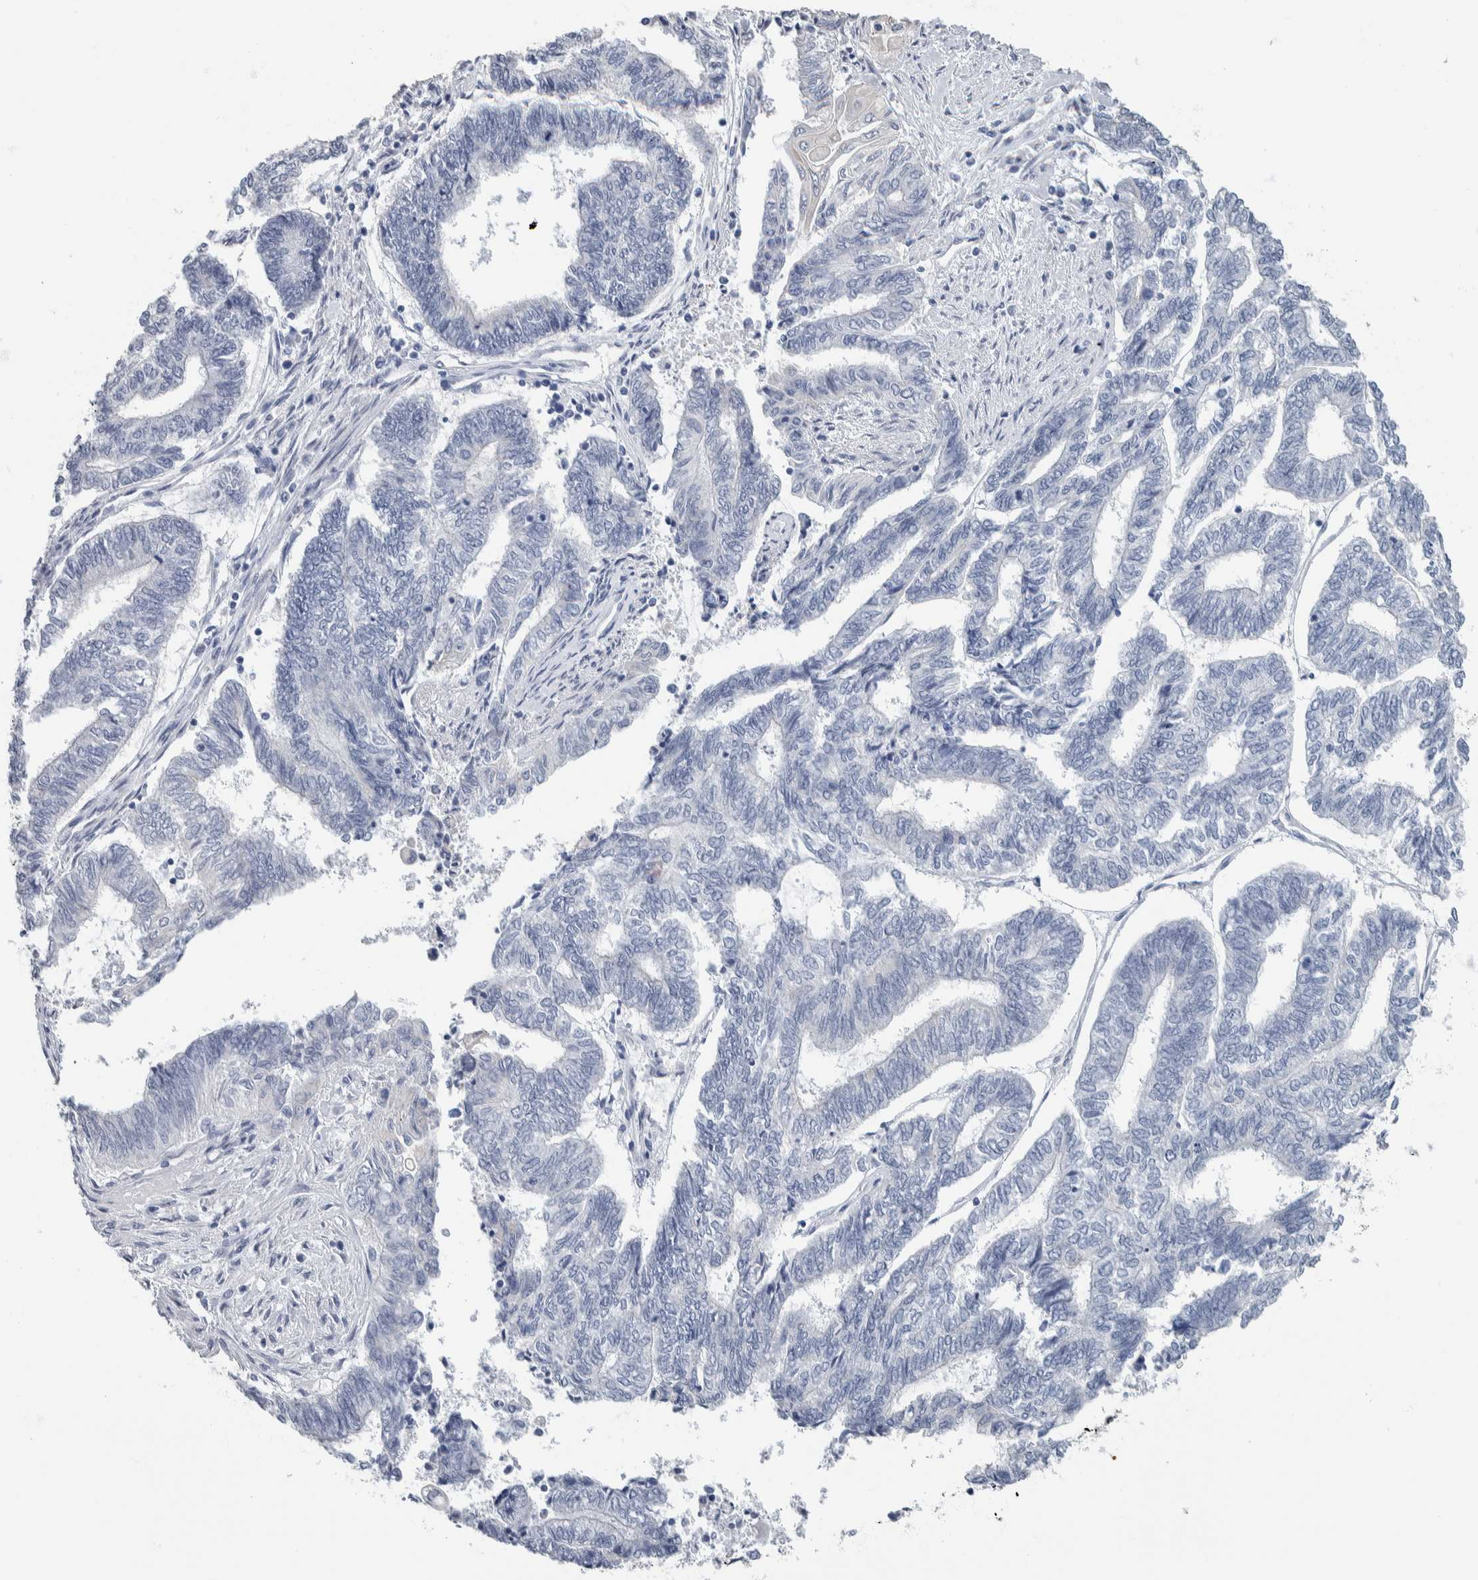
{"staining": {"intensity": "negative", "quantity": "none", "location": "none"}, "tissue": "endometrial cancer", "cell_type": "Tumor cells", "image_type": "cancer", "snomed": [{"axis": "morphology", "description": "Adenocarcinoma, NOS"}, {"axis": "topography", "description": "Uterus"}, {"axis": "topography", "description": "Endometrium"}], "caption": "High magnification brightfield microscopy of adenocarcinoma (endometrial) stained with DAB (3,3'-diaminobenzidine) (brown) and counterstained with hematoxylin (blue): tumor cells show no significant staining.", "gene": "NEFM", "patient": {"sex": "female", "age": 70}}